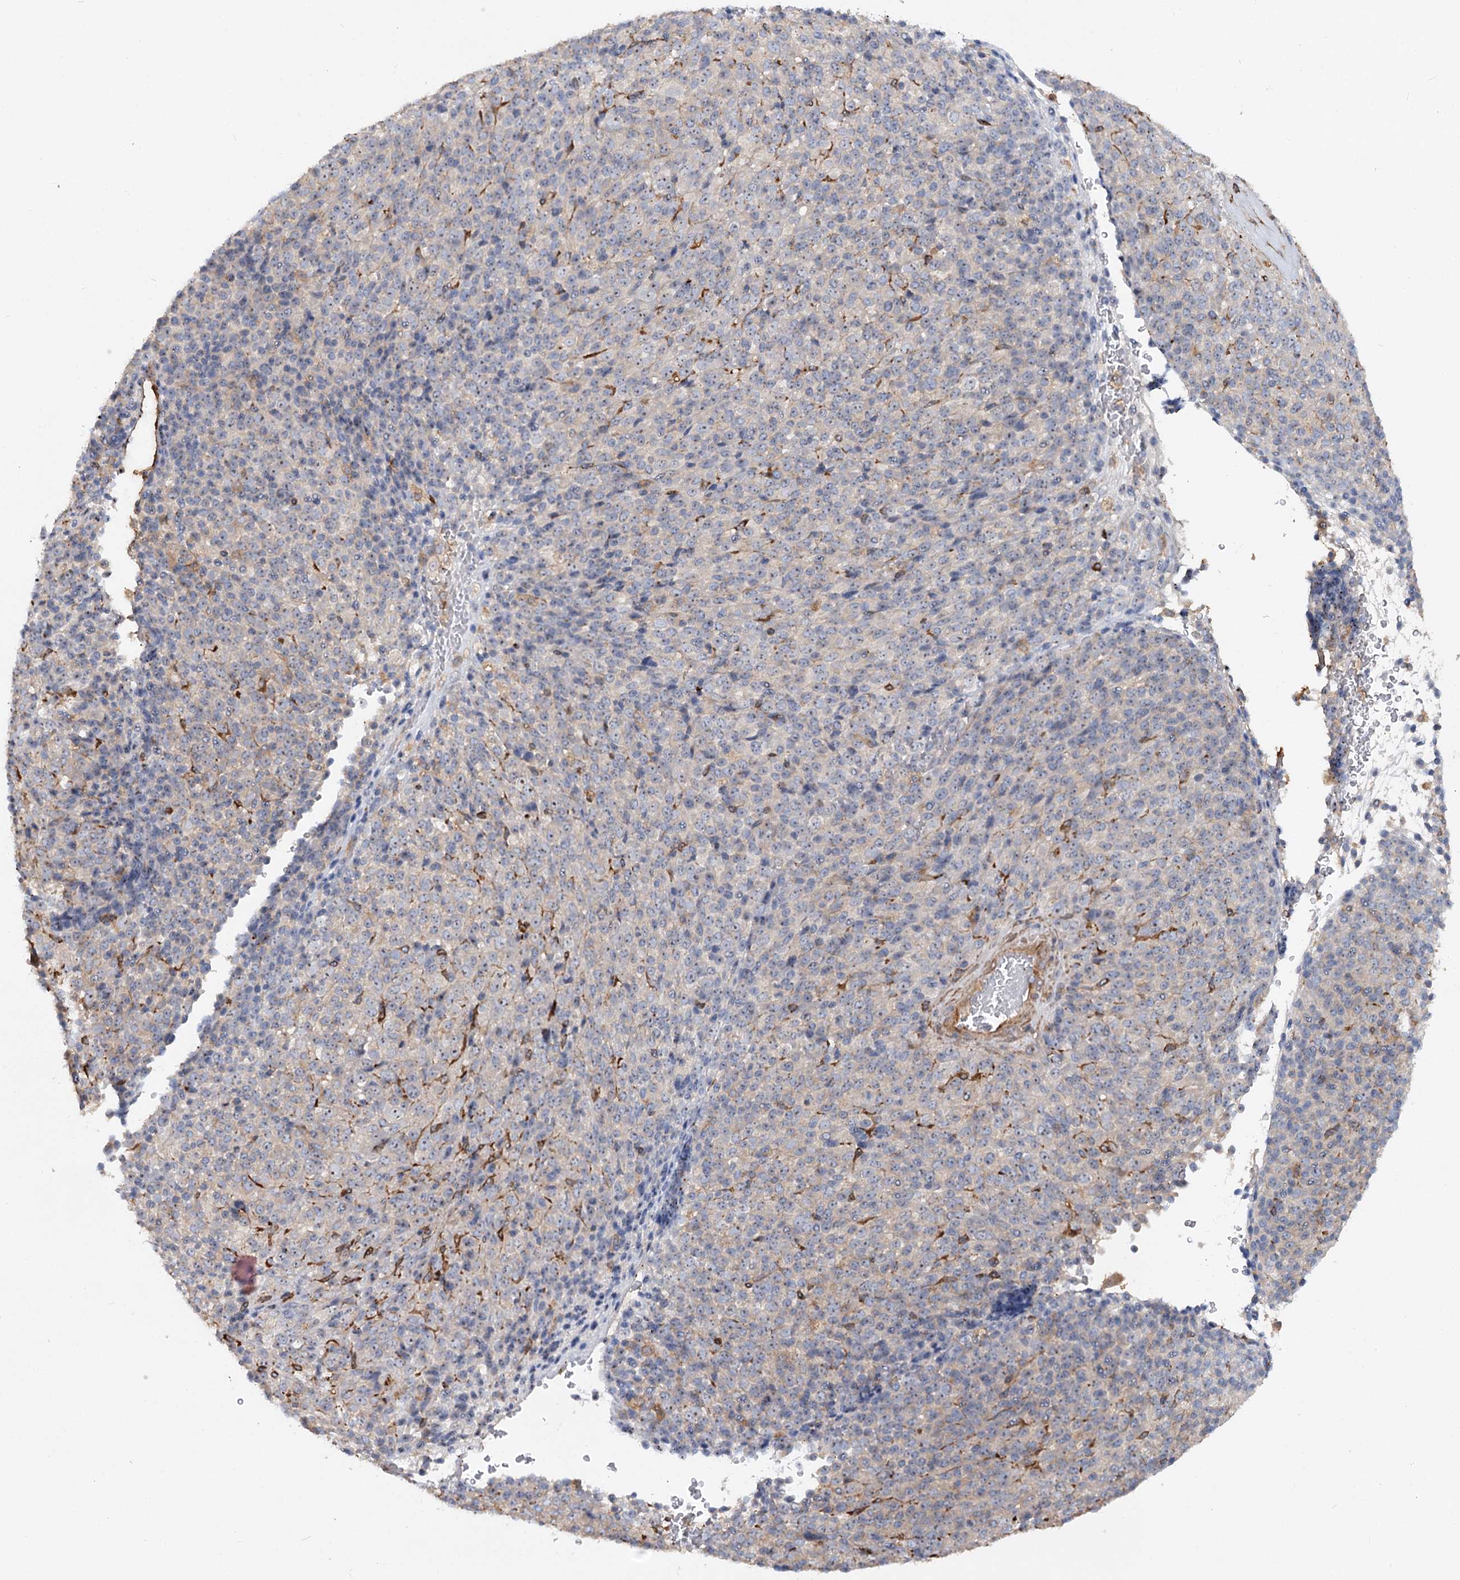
{"staining": {"intensity": "negative", "quantity": "none", "location": "none"}, "tissue": "melanoma", "cell_type": "Tumor cells", "image_type": "cancer", "snomed": [{"axis": "morphology", "description": "Malignant melanoma, Metastatic site"}, {"axis": "topography", "description": "Brain"}], "caption": "IHC micrograph of neoplastic tissue: melanoma stained with DAB (3,3'-diaminobenzidine) demonstrates no significant protein expression in tumor cells.", "gene": "WDR36", "patient": {"sex": "female", "age": 56}}